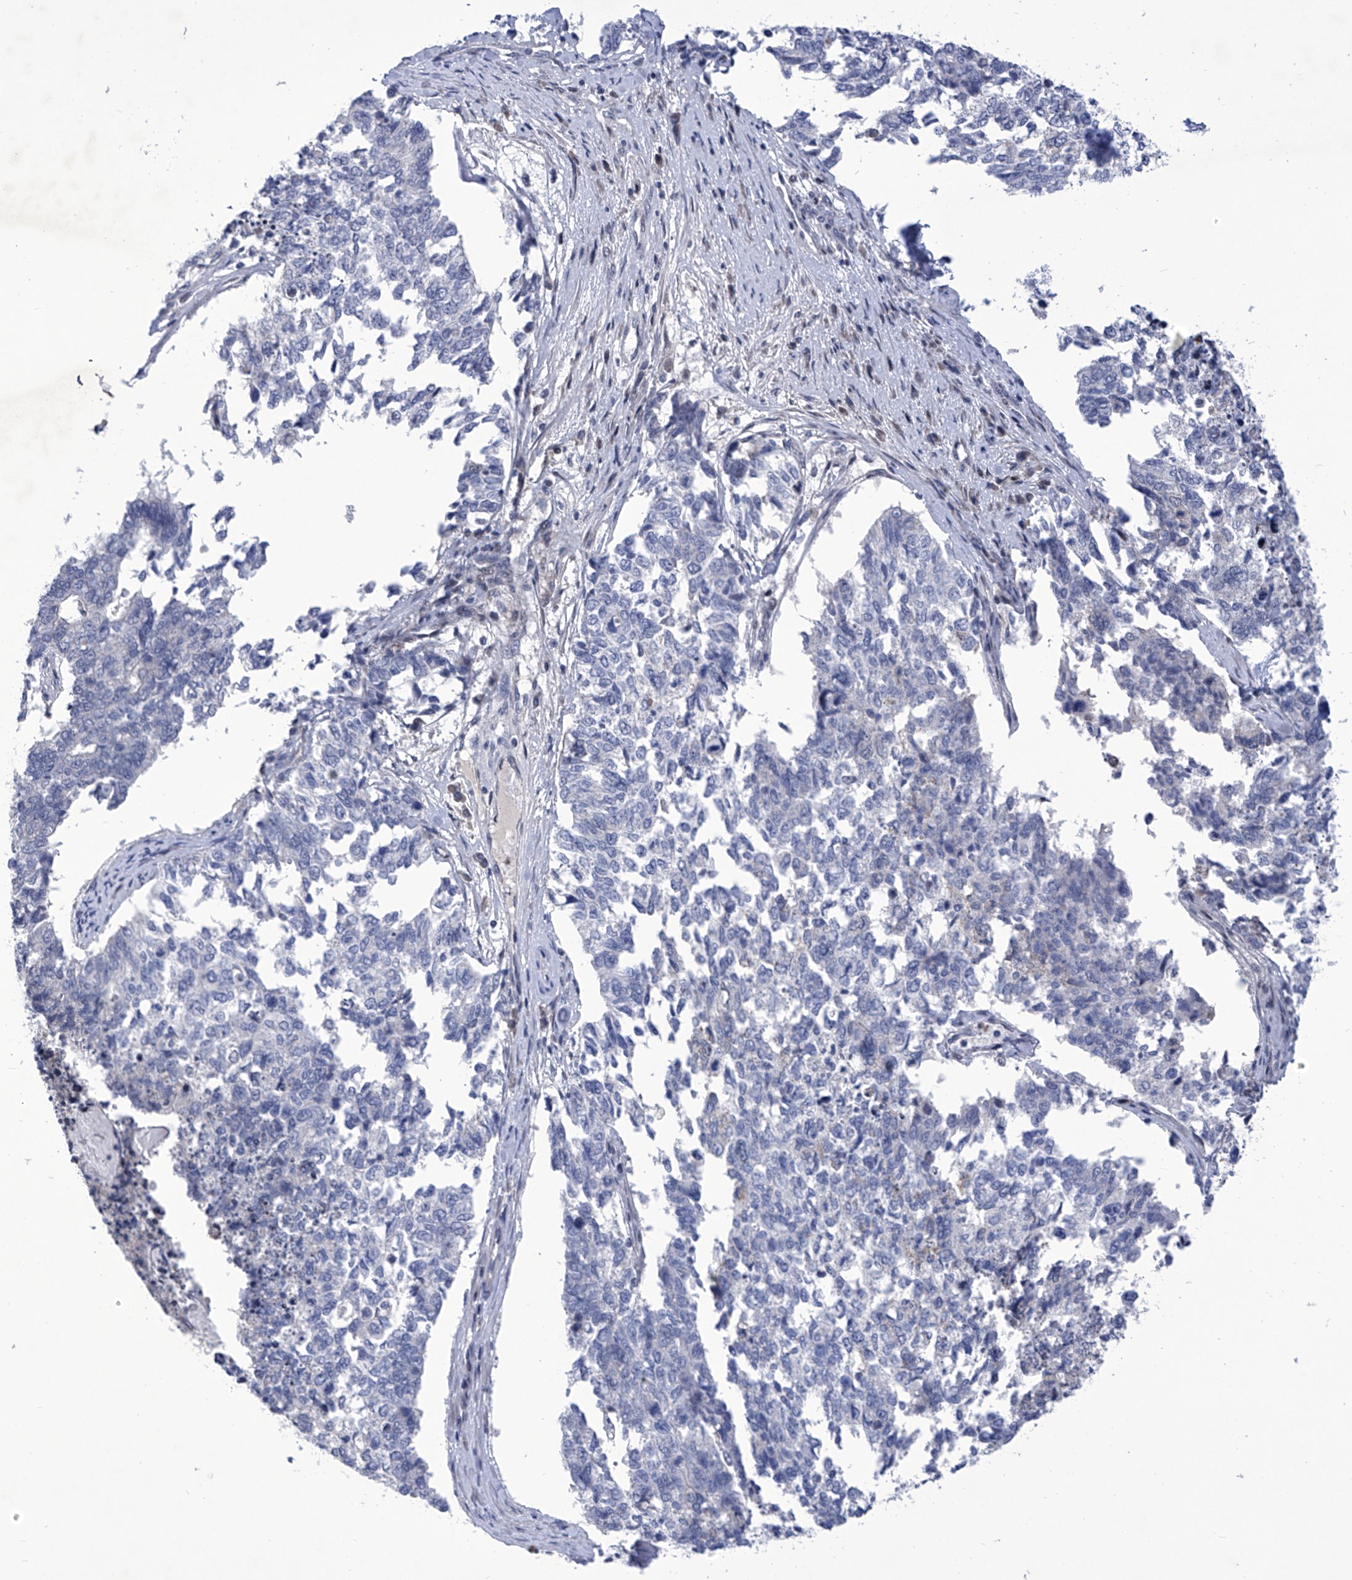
{"staining": {"intensity": "negative", "quantity": "none", "location": "none"}, "tissue": "cervical cancer", "cell_type": "Tumor cells", "image_type": "cancer", "snomed": [{"axis": "morphology", "description": "Squamous cell carcinoma, NOS"}, {"axis": "topography", "description": "Cervix"}], "caption": "Cervical cancer was stained to show a protein in brown. There is no significant expression in tumor cells.", "gene": "NUFIP1", "patient": {"sex": "female", "age": 63}}